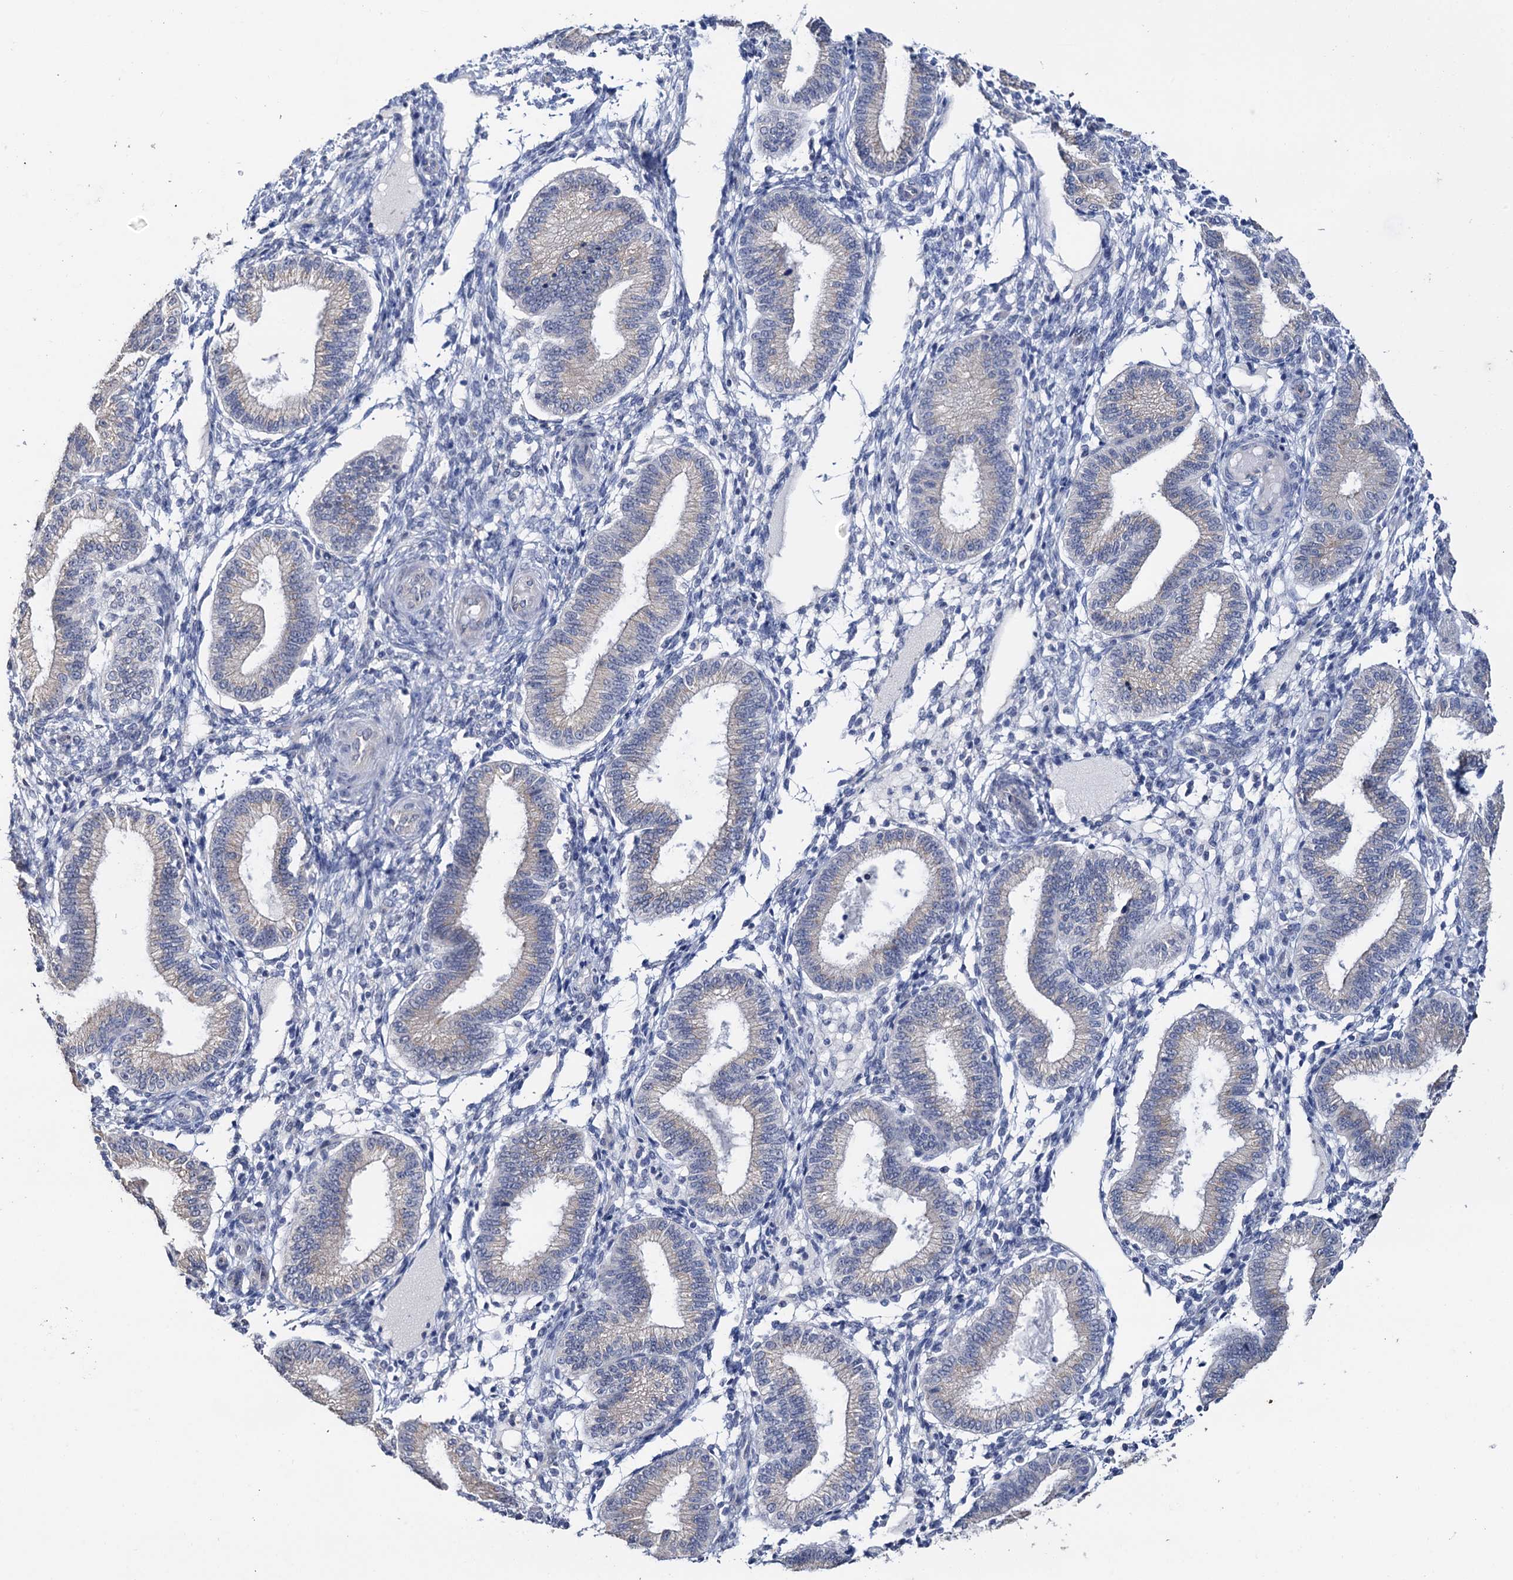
{"staining": {"intensity": "negative", "quantity": "none", "location": "none"}, "tissue": "endometrium", "cell_type": "Cells in endometrial stroma", "image_type": "normal", "snomed": [{"axis": "morphology", "description": "Normal tissue, NOS"}, {"axis": "topography", "description": "Endometrium"}], "caption": "High power microscopy histopathology image of an IHC micrograph of benign endometrium, revealing no significant staining in cells in endometrial stroma. (Immunohistochemistry, brightfield microscopy, high magnification).", "gene": "C2CD3", "patient": {"sex": "female", "age": 39}}